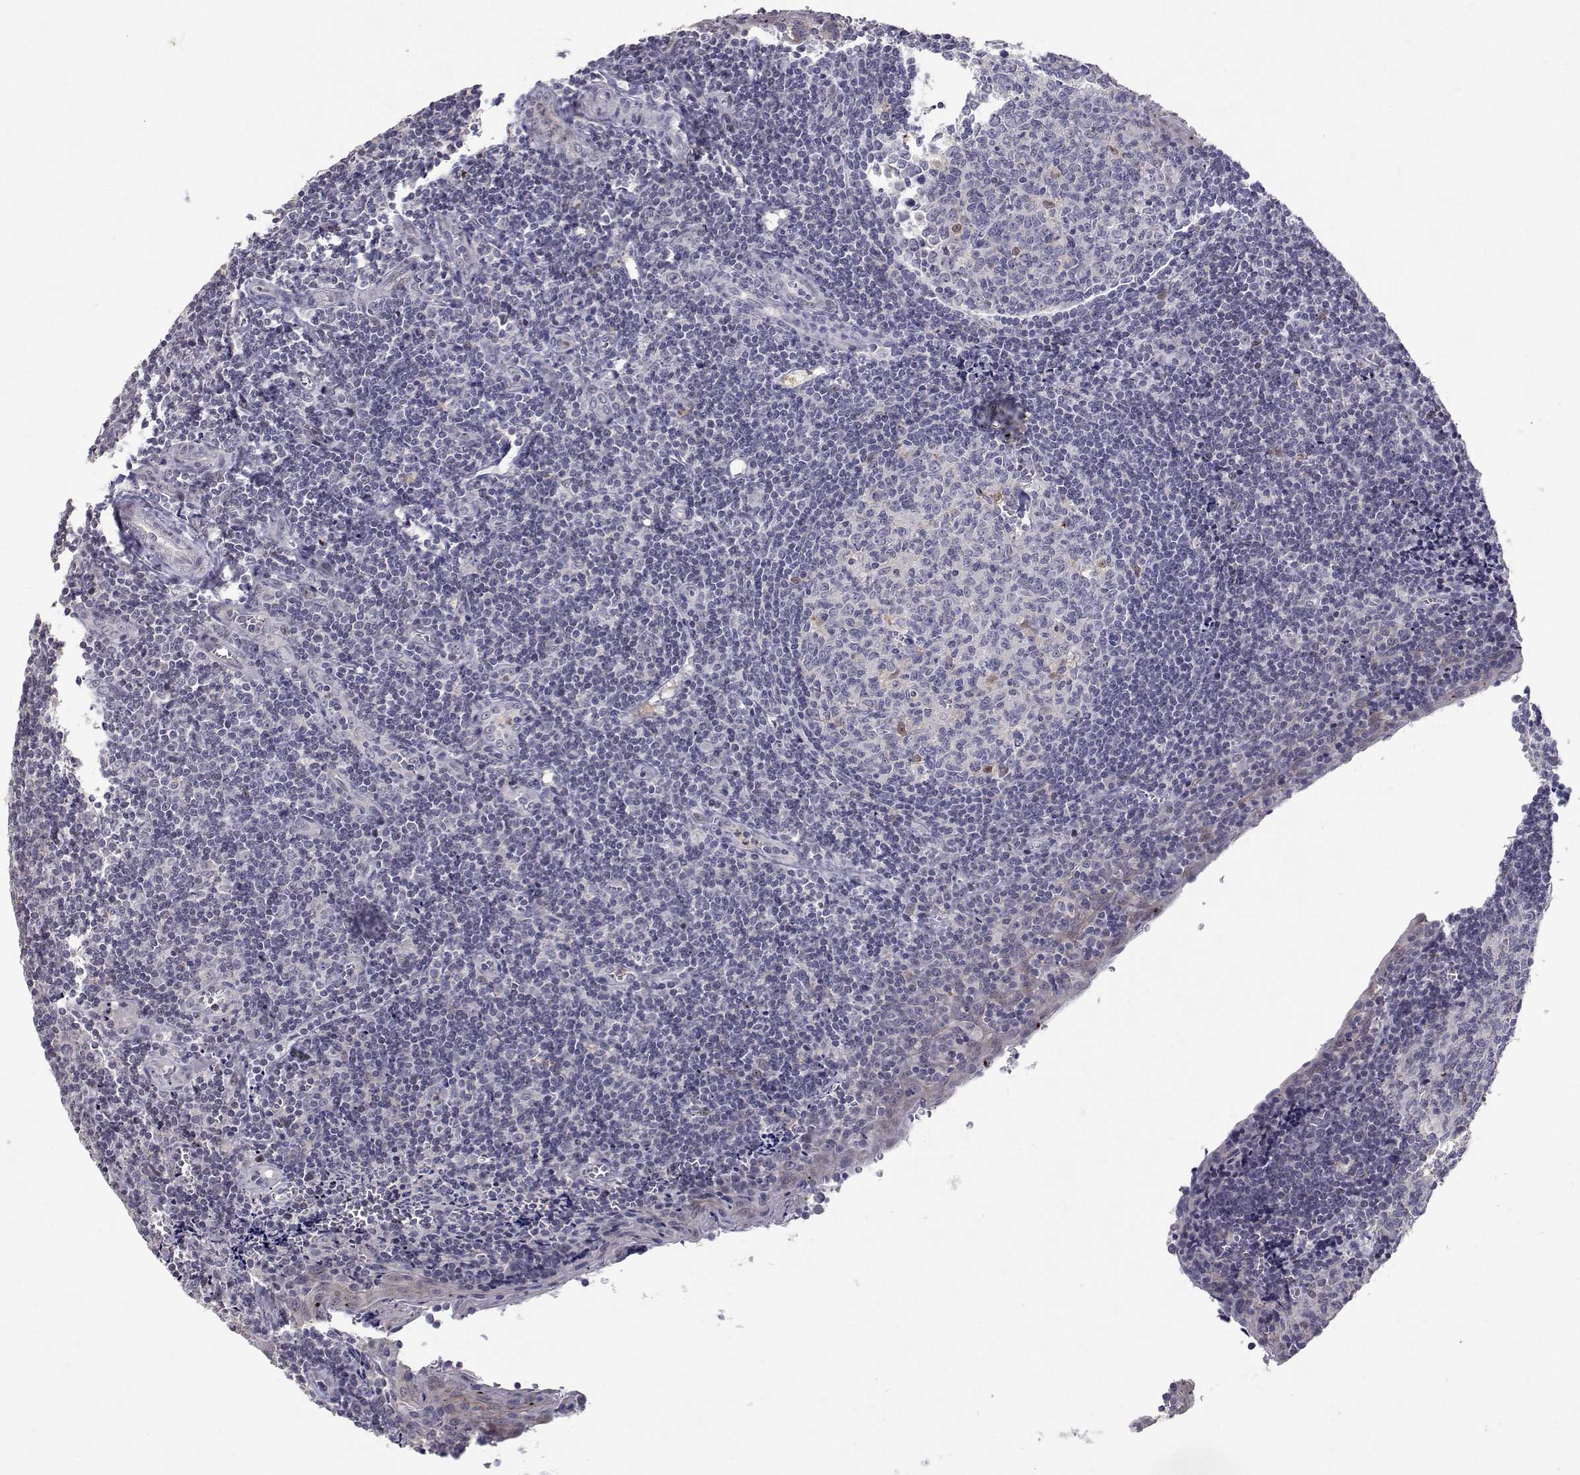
{"staining": {"intensity": "moderate", "quantity": "<25%", "location": "nuclear"}, "tissue": "tonsil", "cell_type": "Germinal center cells", "image_type": "normal", "snomed": [{"axis": "morphology", "description": "Normal tissue, NOS"}, {"axis": "morphology", "description": "Inflammation, NOS"}, {"axis": "topography", "description": "Tonsil"}], "caption": "About <25% of germinal center cells in benign tonsil show moderate nuclear protein expression as visualized by brown immunohistochemical staining.", "gene": "RBPJL", "patient": {"sex": "female", "age": 31}}